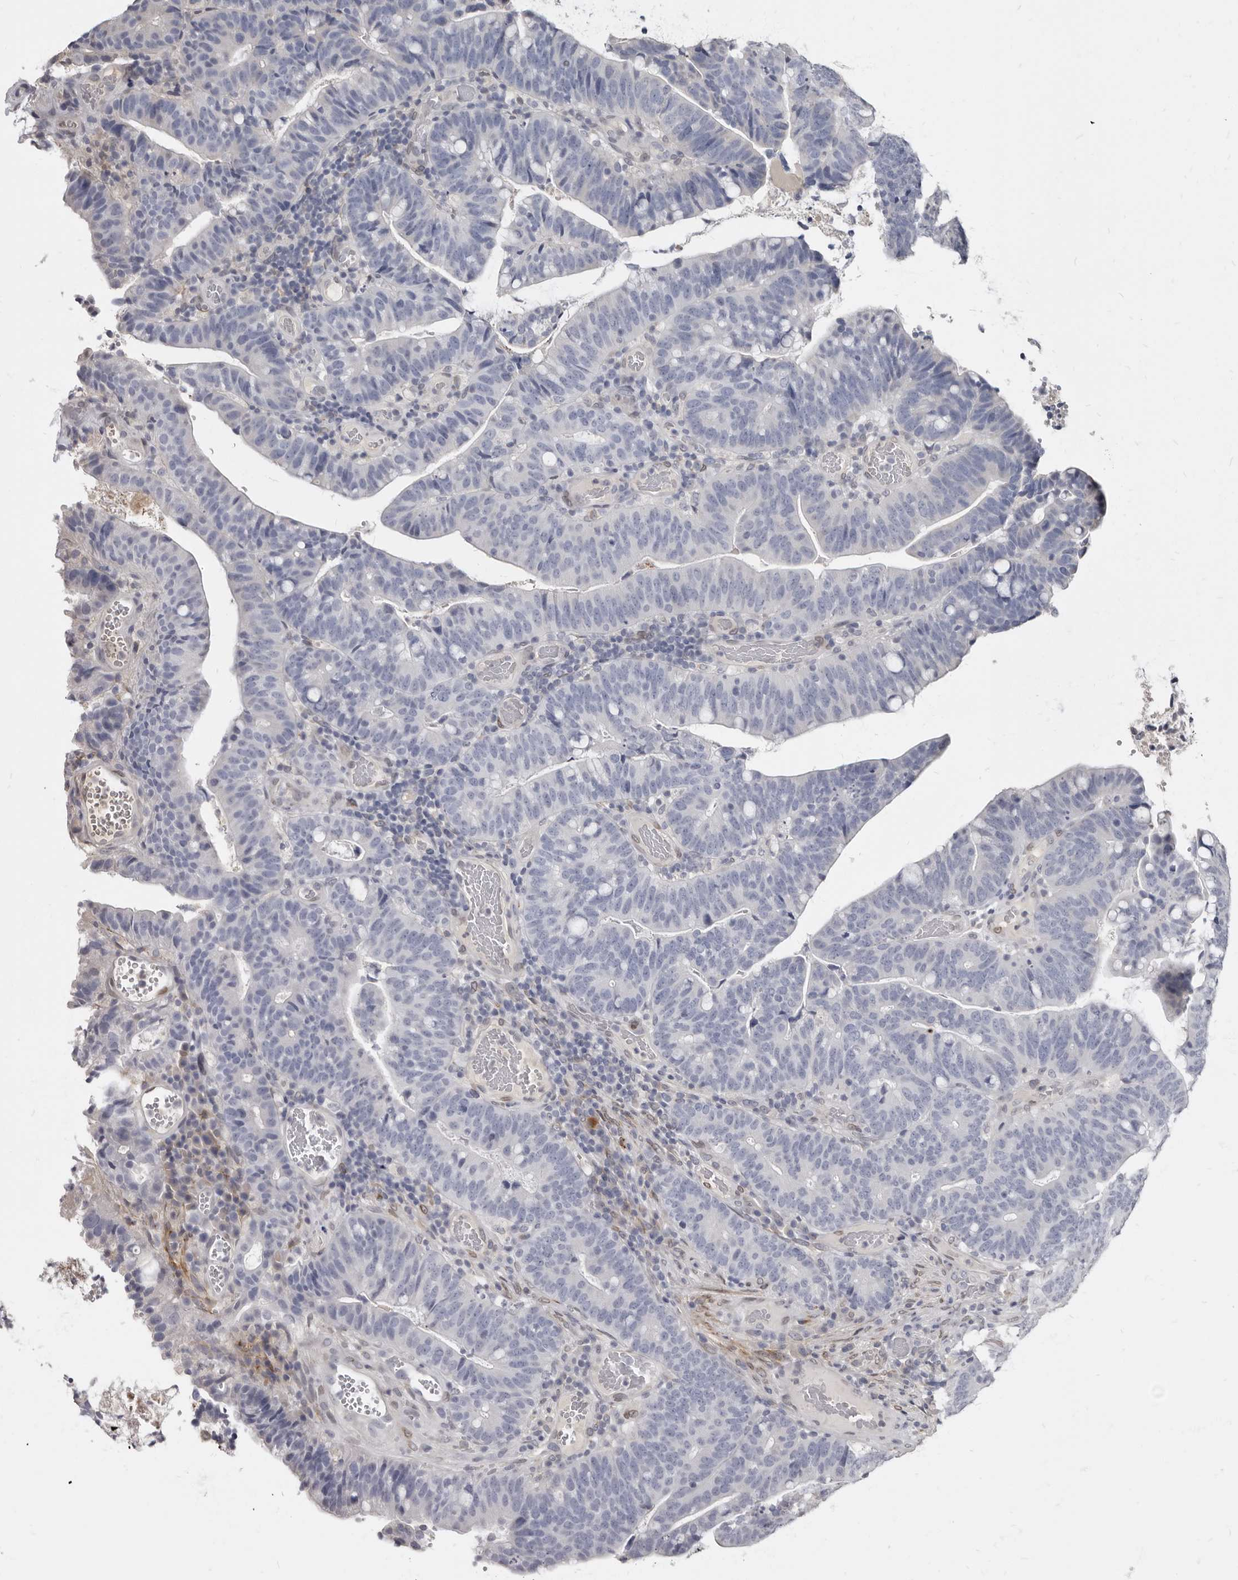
{"staining": {"intensity": "negative", "quantity": "none", "location": "none"}, "tissue": "colorectal cancer", "cell_type": "Tumor cells", "image_type": "cancer", "snomed": [{"axis": "morphology", "description": "Adenocarcinoma, NOS"}, {"axis": "topography", "description": "Colon"}], "caption": "The histopathology image displays no staining of tumor cells in colorectal cancer.", "gene": "MRGPRF", "patient": {"sex": "female", "age": 66}}